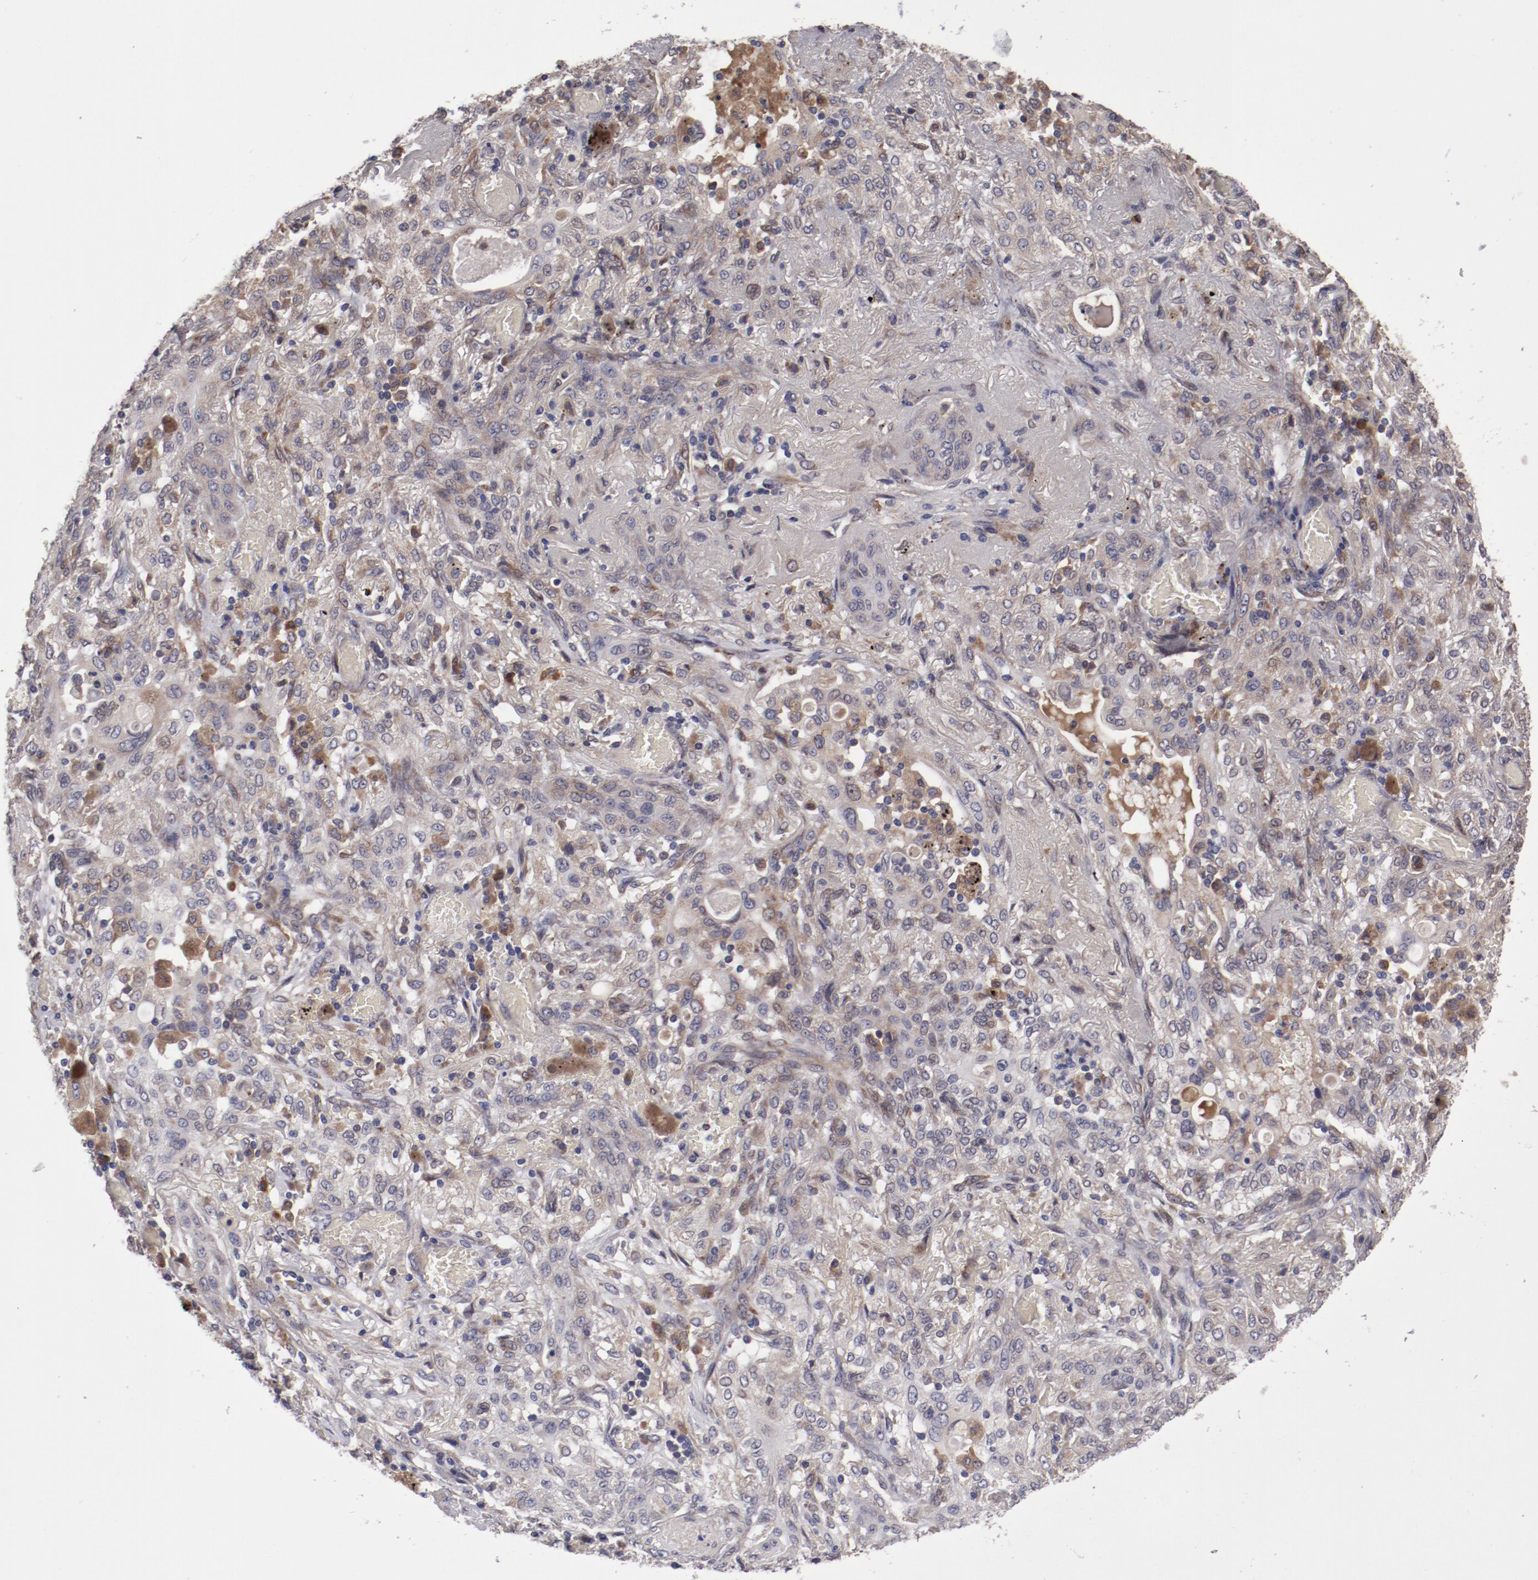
{"staining": {"intensity": "weak", "quantity": ">75%", "location": "cytoplasmic/membranous"}, "tissue": "lung cancer", "cell_type": "Tumor cells", "image_type": "cancer", "snomed": [{"axis": "morphology", "description": "Squamous cell carcinoma, NOS"}, {"axis": "topography", "description": "Lung"}], "caption": "Lung squamous cell carcinoma stained for a protein exhibits weak cytoplasmic/membranous positivity in tumor cells. The protein of interest is shown in brown color, while the nuclei are stained blue.", "gene": "IL12A", "patient": {"sex": "female", "age": 47}}